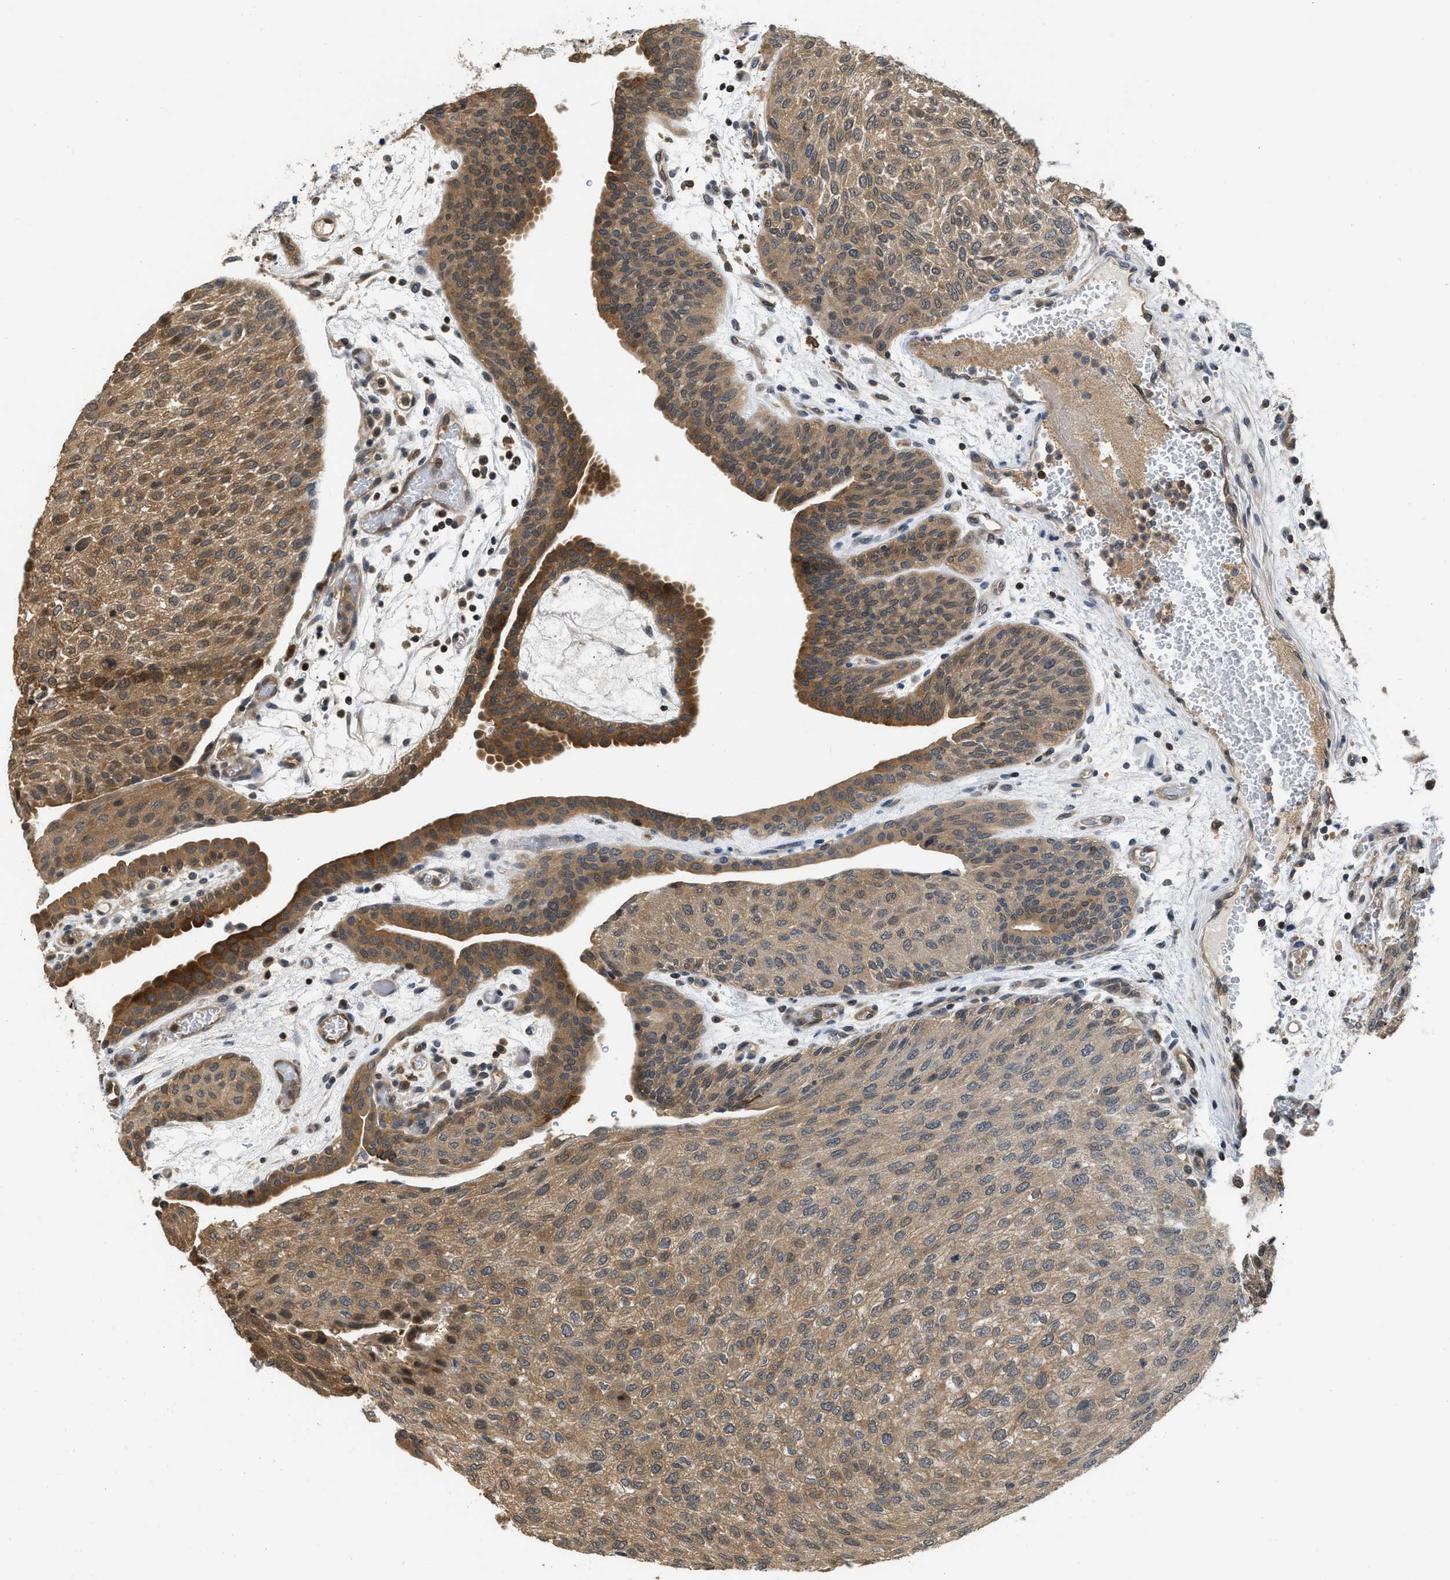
{"staining": {"intensity": "moderate", "quantity": ">75%", "location": "cytoplasmic/membranous"}, "tissue": "urothelial cancer", "cell_type": "Tumor cells", "image_type": "cancer", "snomed": [{"axis": "morphology", "description": "Urothelial carcinoma, Low grade"}, {"axis": "morphology", "description": "Urothelial carcinoma, High grade"}, {"axis": "topography", "description": "Urinary bladder"}], "caption": "High-grade urothelial carcinoma stained with DAB IHC exhibits medium levels of moderate cytoplasmic/membranous positivity in about >75% of tumor cells.", "gene": "TES", "patient": {"sex": "male", "age": 35}}